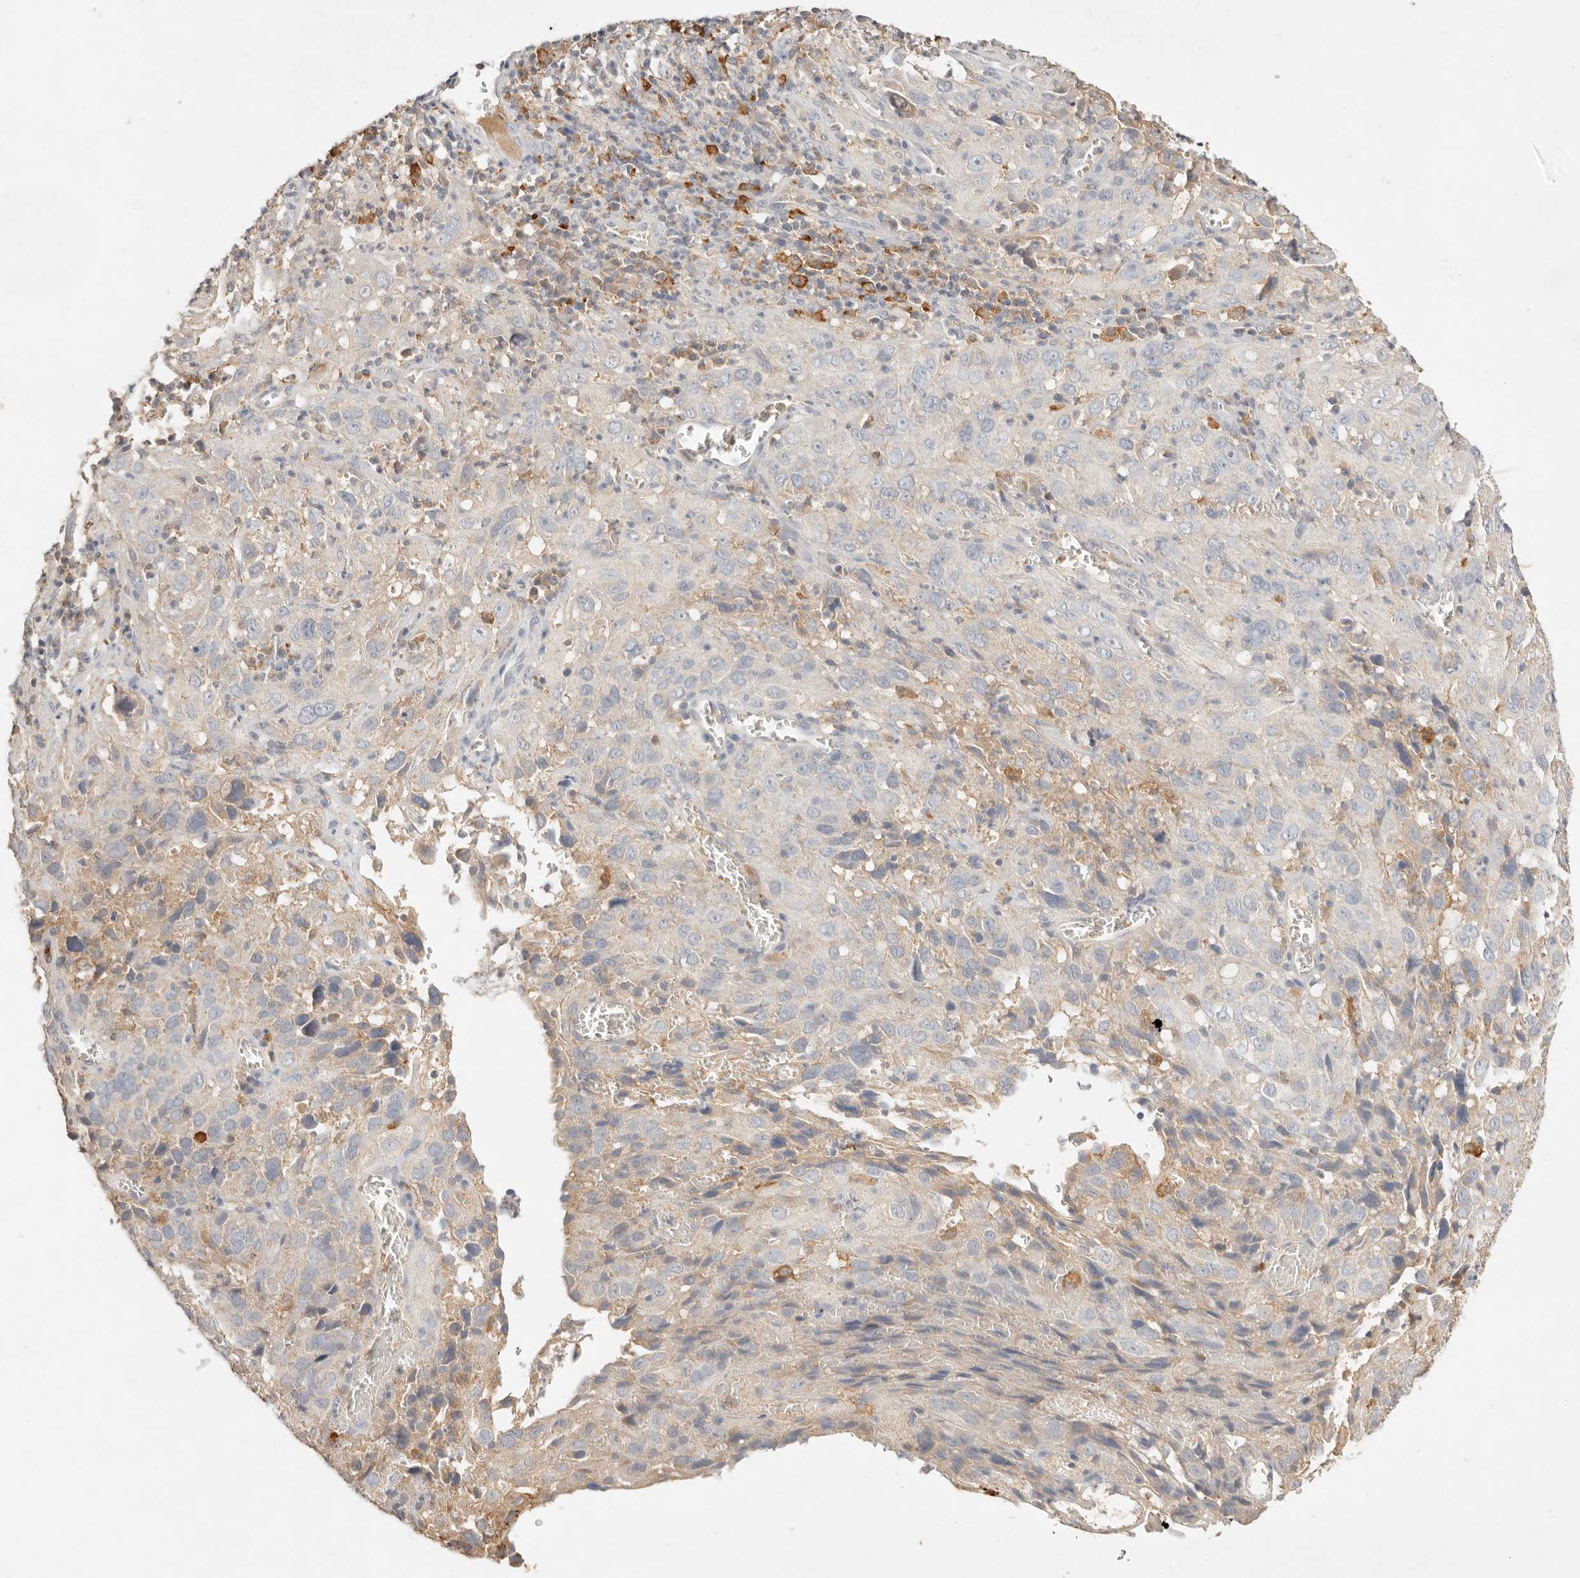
{"staining": {"intensity": "negative", "quantity": "none", "location": "none"}, "tissue": "cervical cancer", "cell_type": "Tumor cells", "image_type": "cancer", "snomed": [{"axis": "morphology", "description": "Squamous cell carcinoma, NOS"}, {"axis": "topography", "description": "Cervix"}], "caption": "This is an IHC histopathology image of cervical cancer. There is no expression in tumor cells.", "gene": "HK2", "patient": {"sex": "female", "age": 32}}